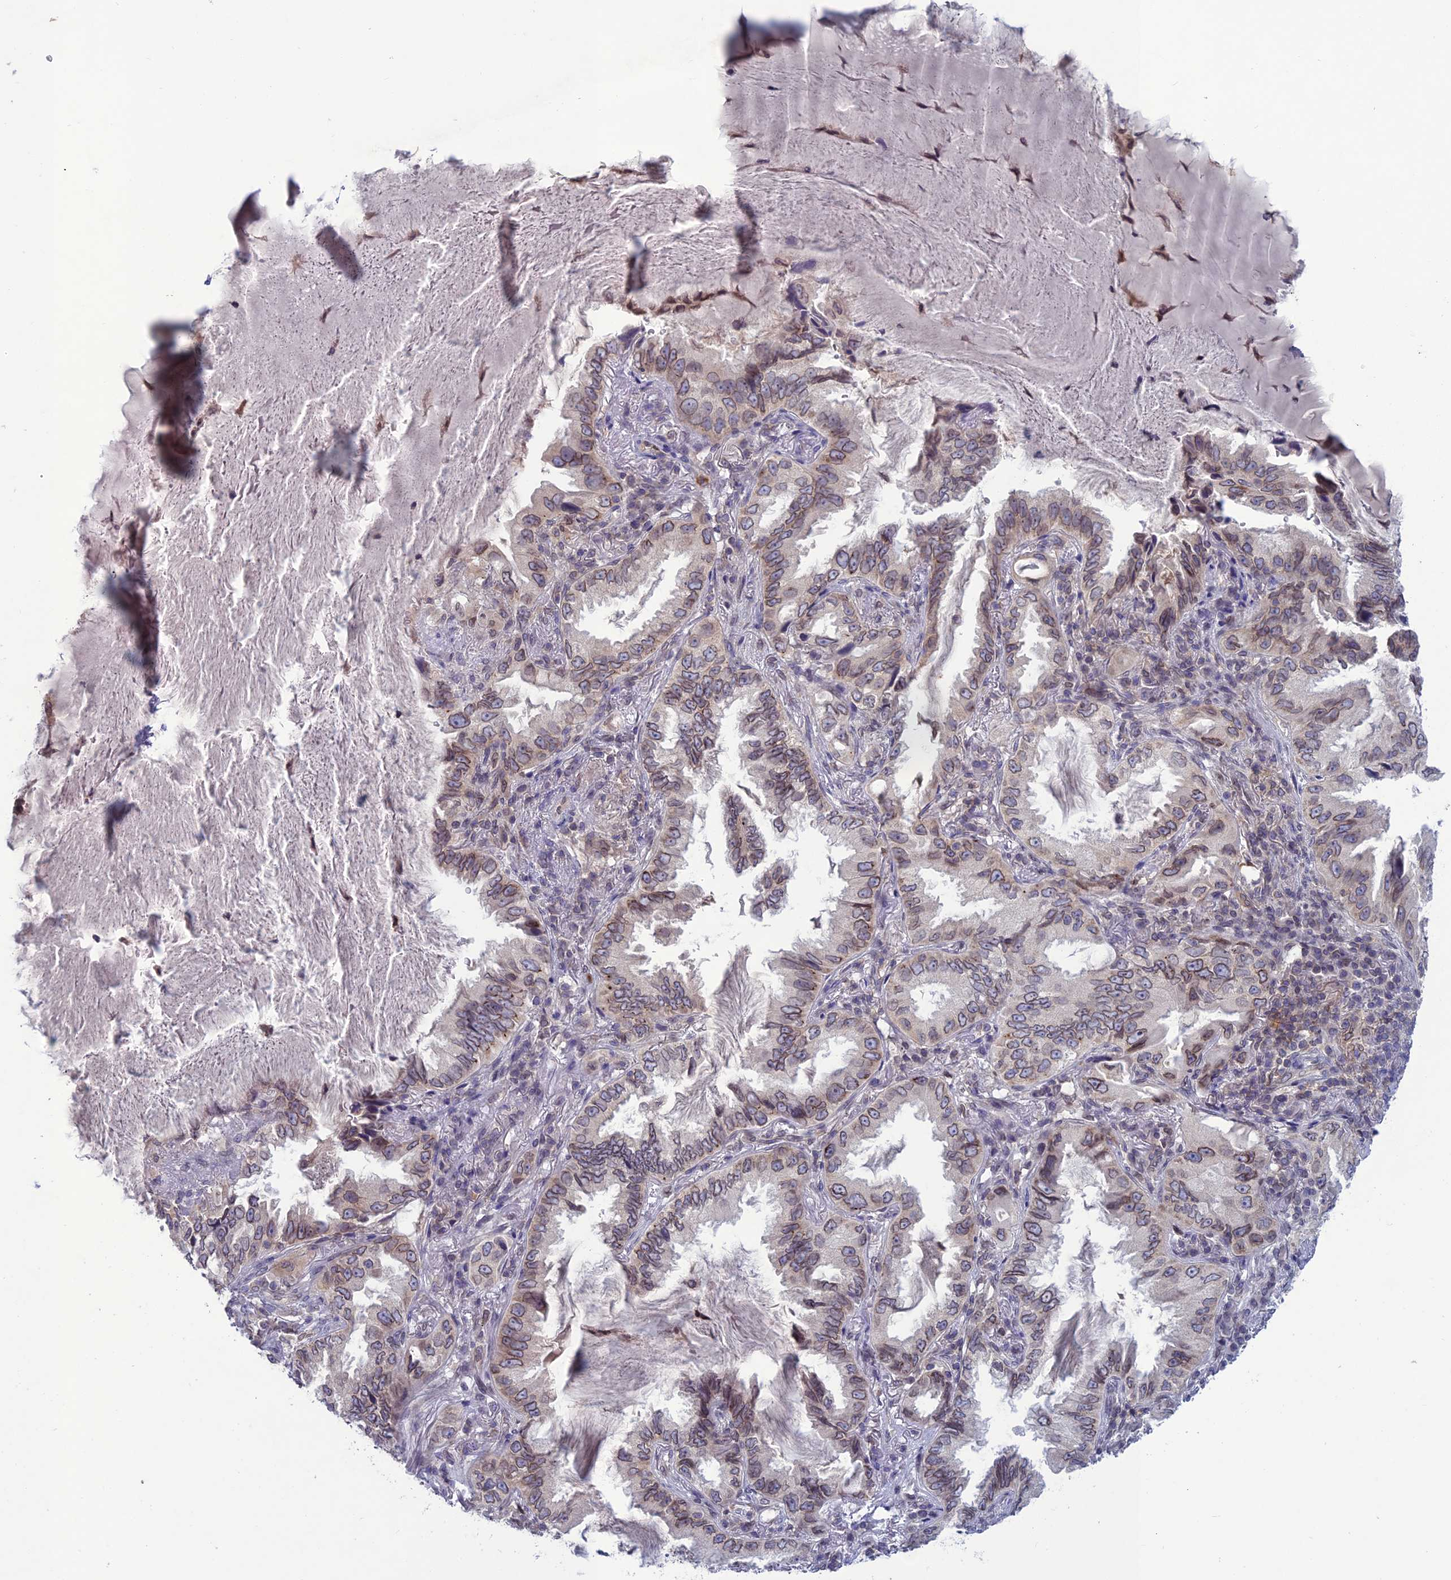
{"staining": {"intensity": "moderate", "quantity": ">75%", "location": "cytoplasmic/membranous,nuclear"}, "tissue": "lung cancer", "cell_type": "Tumor cells", "image_type": "cancer", "snomed": [{"axis": "morphology", "description": "Adenocarcinoma, NOS"}, {"axis": "topography", "description": "Lung"}], "caption": "A photomicrograph showing moderate cytoplasmic/membranous and nuclear expression in about >75% of tumor cells in lung adenocarcinoma, as visualized by brown immunohistochemical staining.", "gene": "WDR46", "patient": {"sex": "female", "age": 69}}